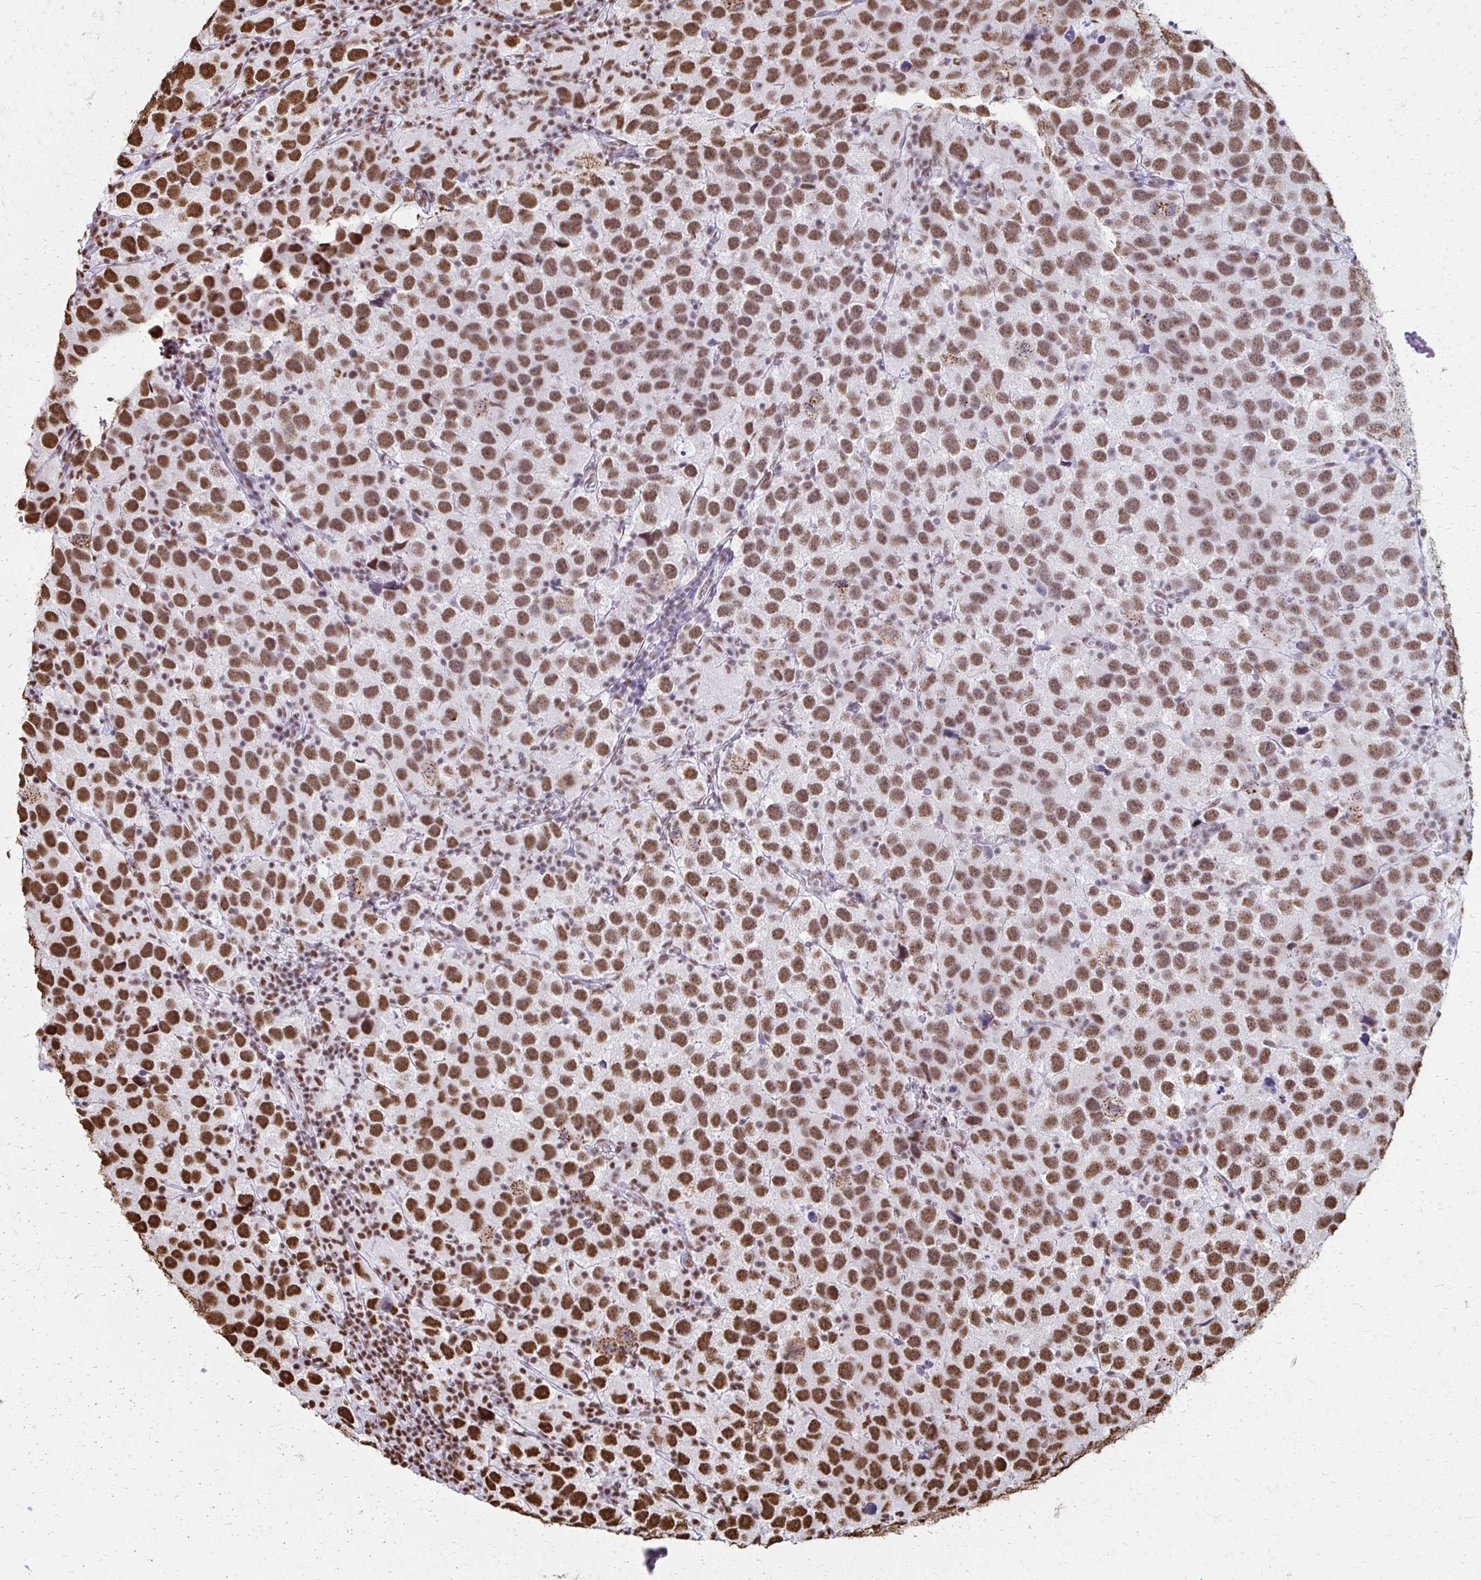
{"staining": {"intensity": "moderate", "quantity": ">75%", "location": "nuclear"}, "tissue": "testis cancer", "cell_type": "Tumor cells", "image_type": "cancer", "snomed": [{"axis": "morphology", "description": "Seminoma, NOS"}, {"axis": "topography", "description": "Testis"}], "caption": "An image showing moderate nuclear positivity in approximately >75% of tumor cells in testis cancer (seminoma), as visualized by brown immunohistochemical staining.", "gene": "NONO", "patient": {"sex": "male", "age": 26}}